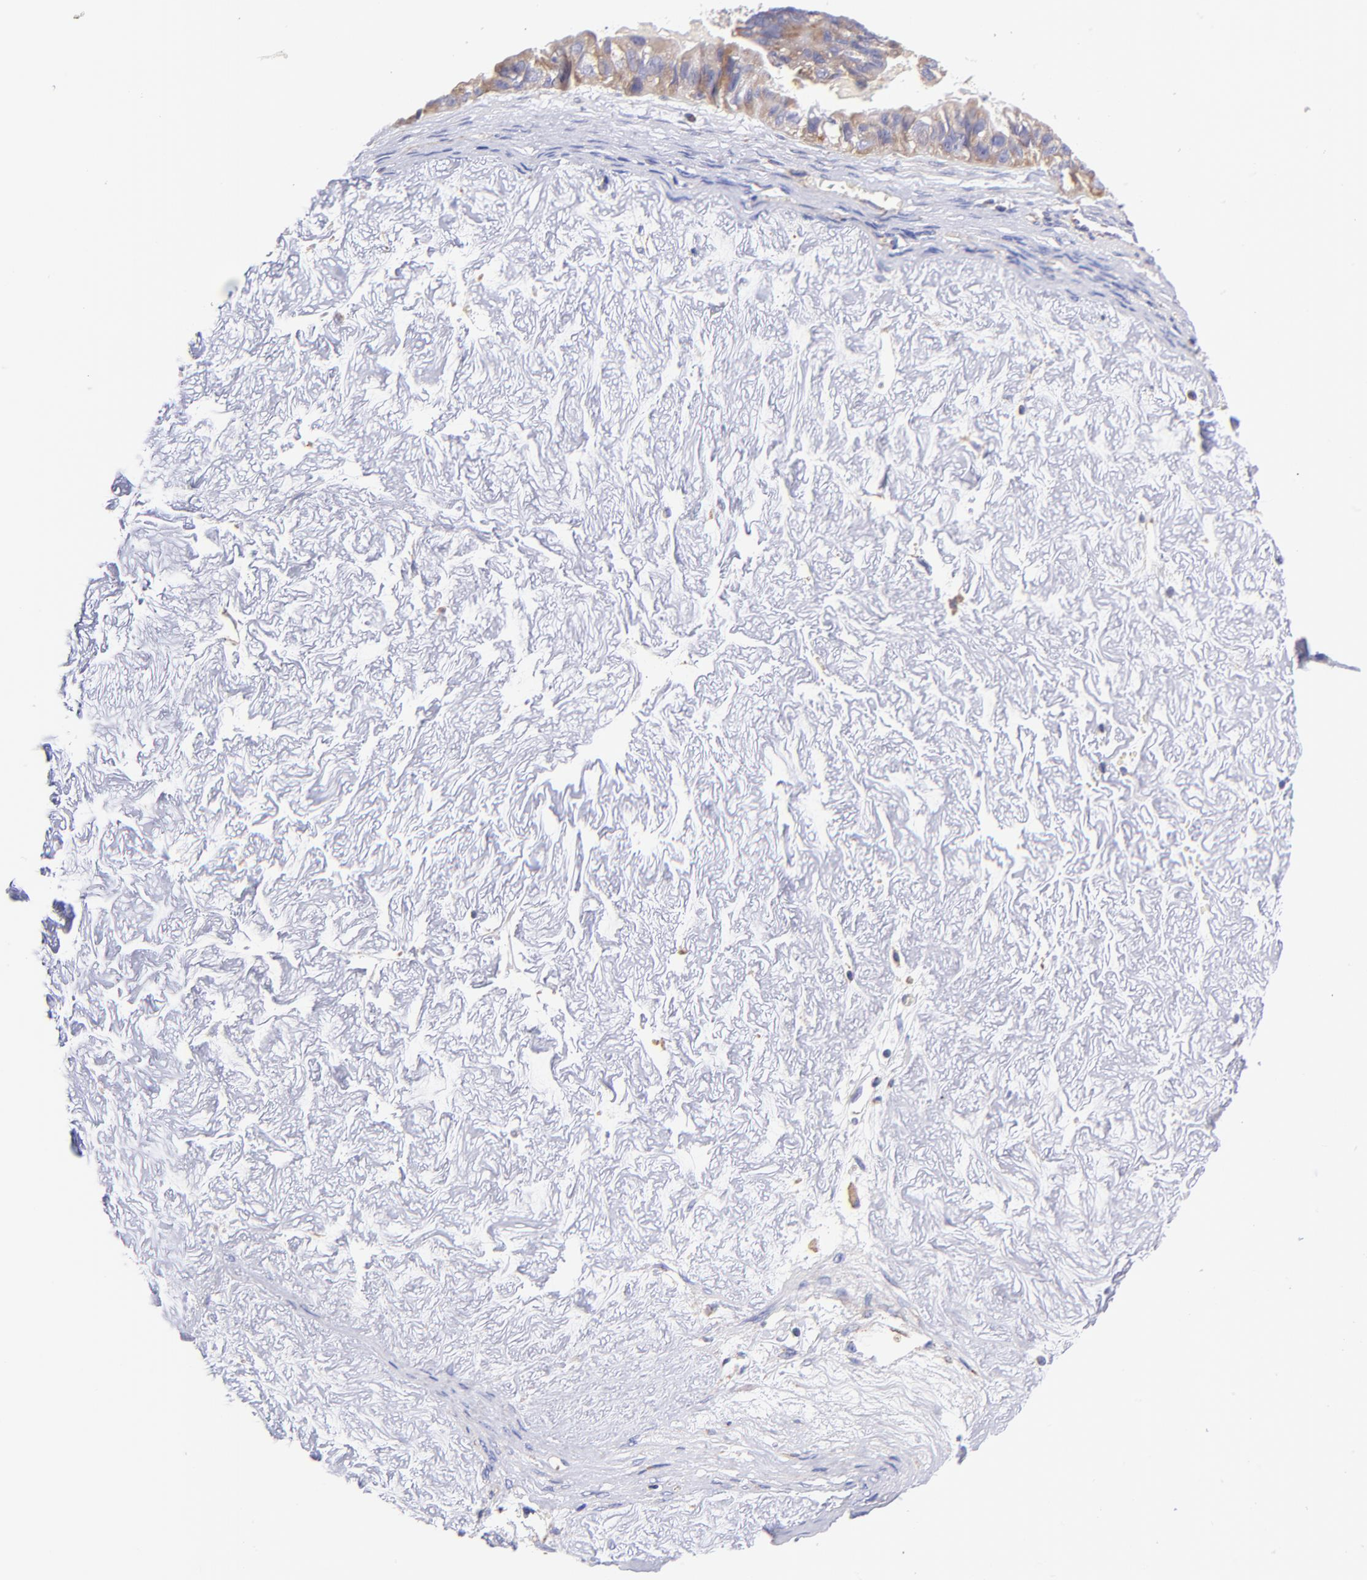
{"staining": {"intensity": "weak", "quantity": ">75%", "location": "cytoplasmic/membranous"}, "tissue": "ovarian cancer", "cell_type": "Tumor cells", "image_type": "cancer", "snomed": [{"axis": "morphology", "description": "Carcinoma, endometroid"}, {"axis": "topography", "description": "Ovary"}], "caption": "Immunohistochemical staining of ovarian endometroid carcinoma displays low levels of weak cytoplasmic/membranous protein positivity in about >75% of tumor cells.", "gene": "PREX1", "patient": {"sex": "female", "age": 85}}